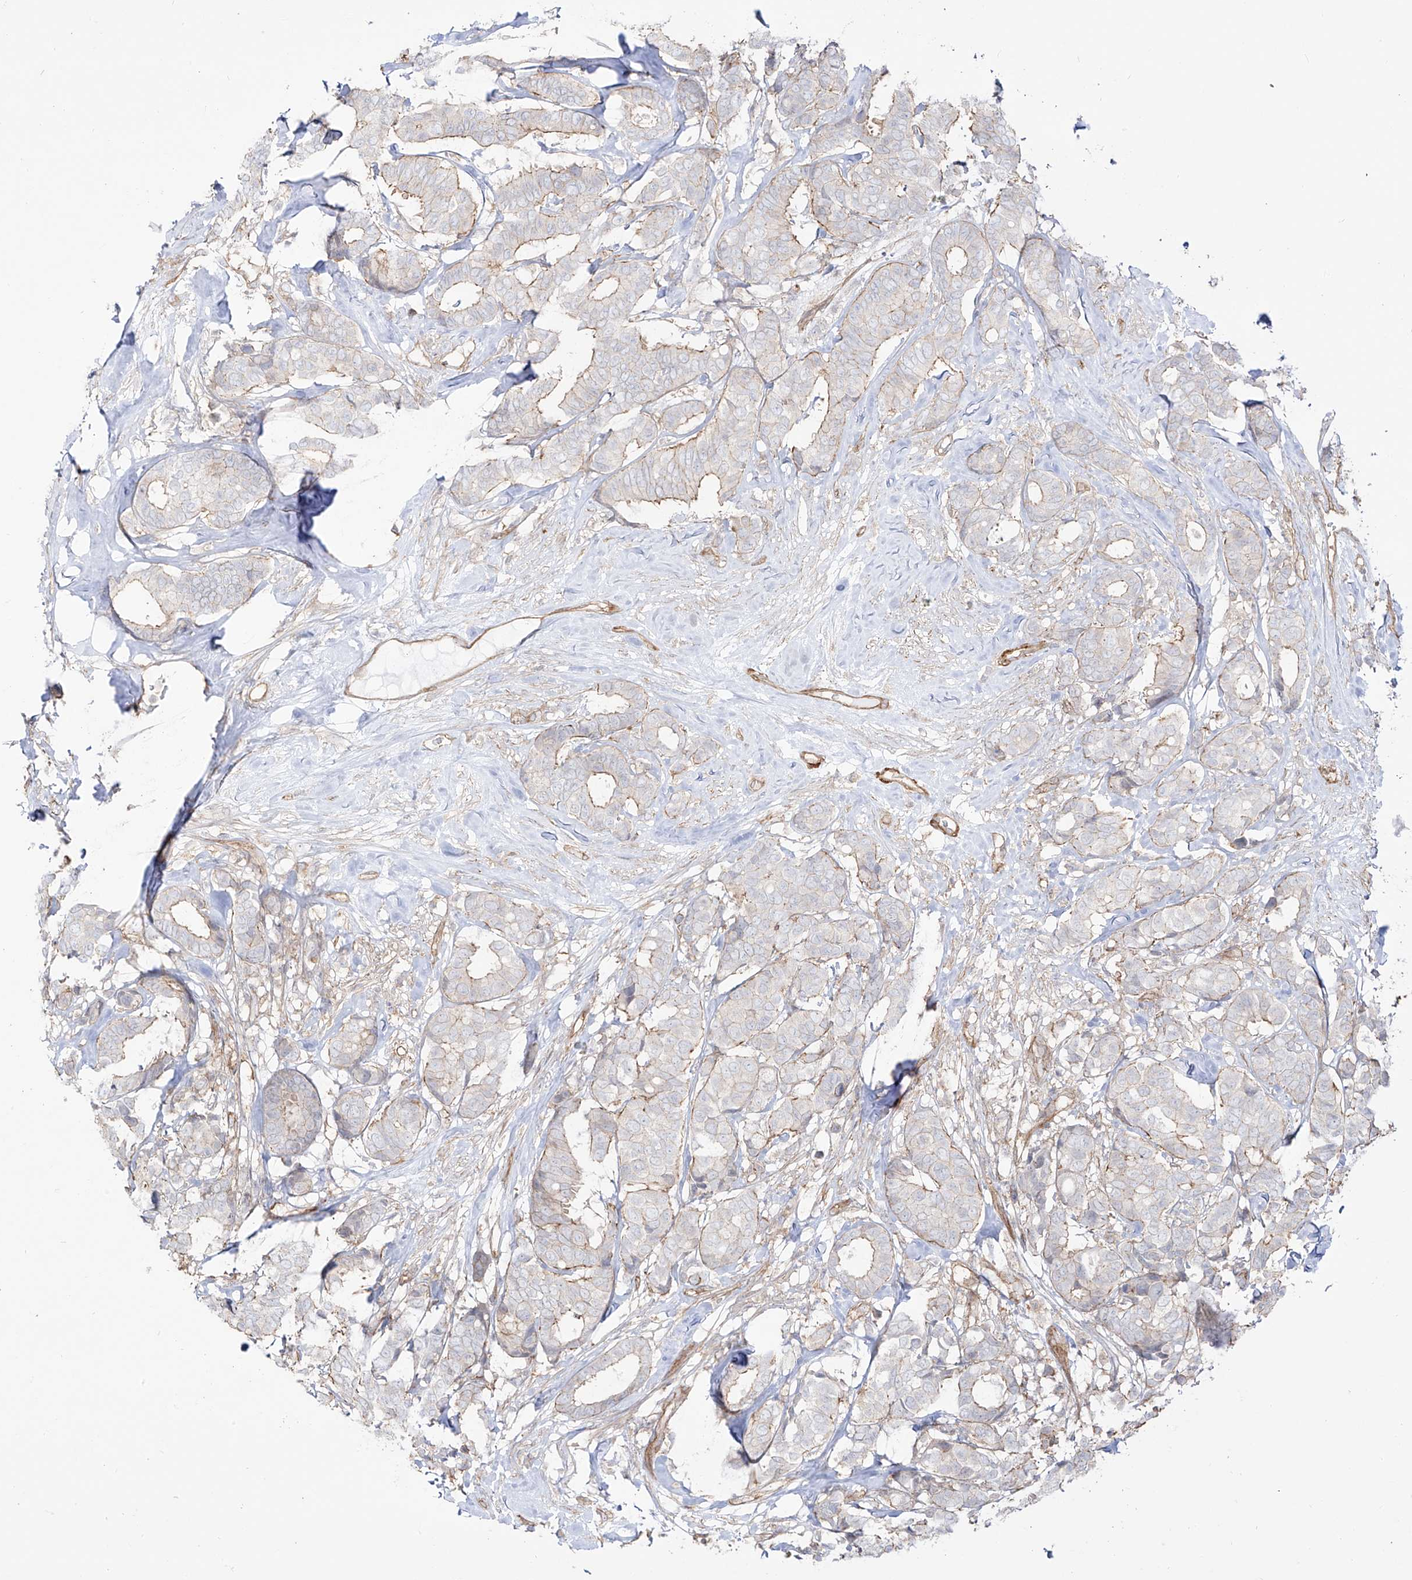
{"staining": {"intensity": "moderate", "quantity": "<25%", "location": "cytoplasmic/membranous"}, "tissue": "breast cancer", "cell_type": "Tumor cells", "image_type": "cancer", "snomed": [{"axis": "morphology", "description": "Duct carcinoma"}, {"axis": "topography", "description": "Breast"}], "caption": "Immunohistochemical staining of breast intraductal carcinoma displays moderate cytoplasmic/membranous protein positivity in approximately <25% of tumor cells.", "gene": "ZNF180", "patient": {"sex": "female", "age": 87}}